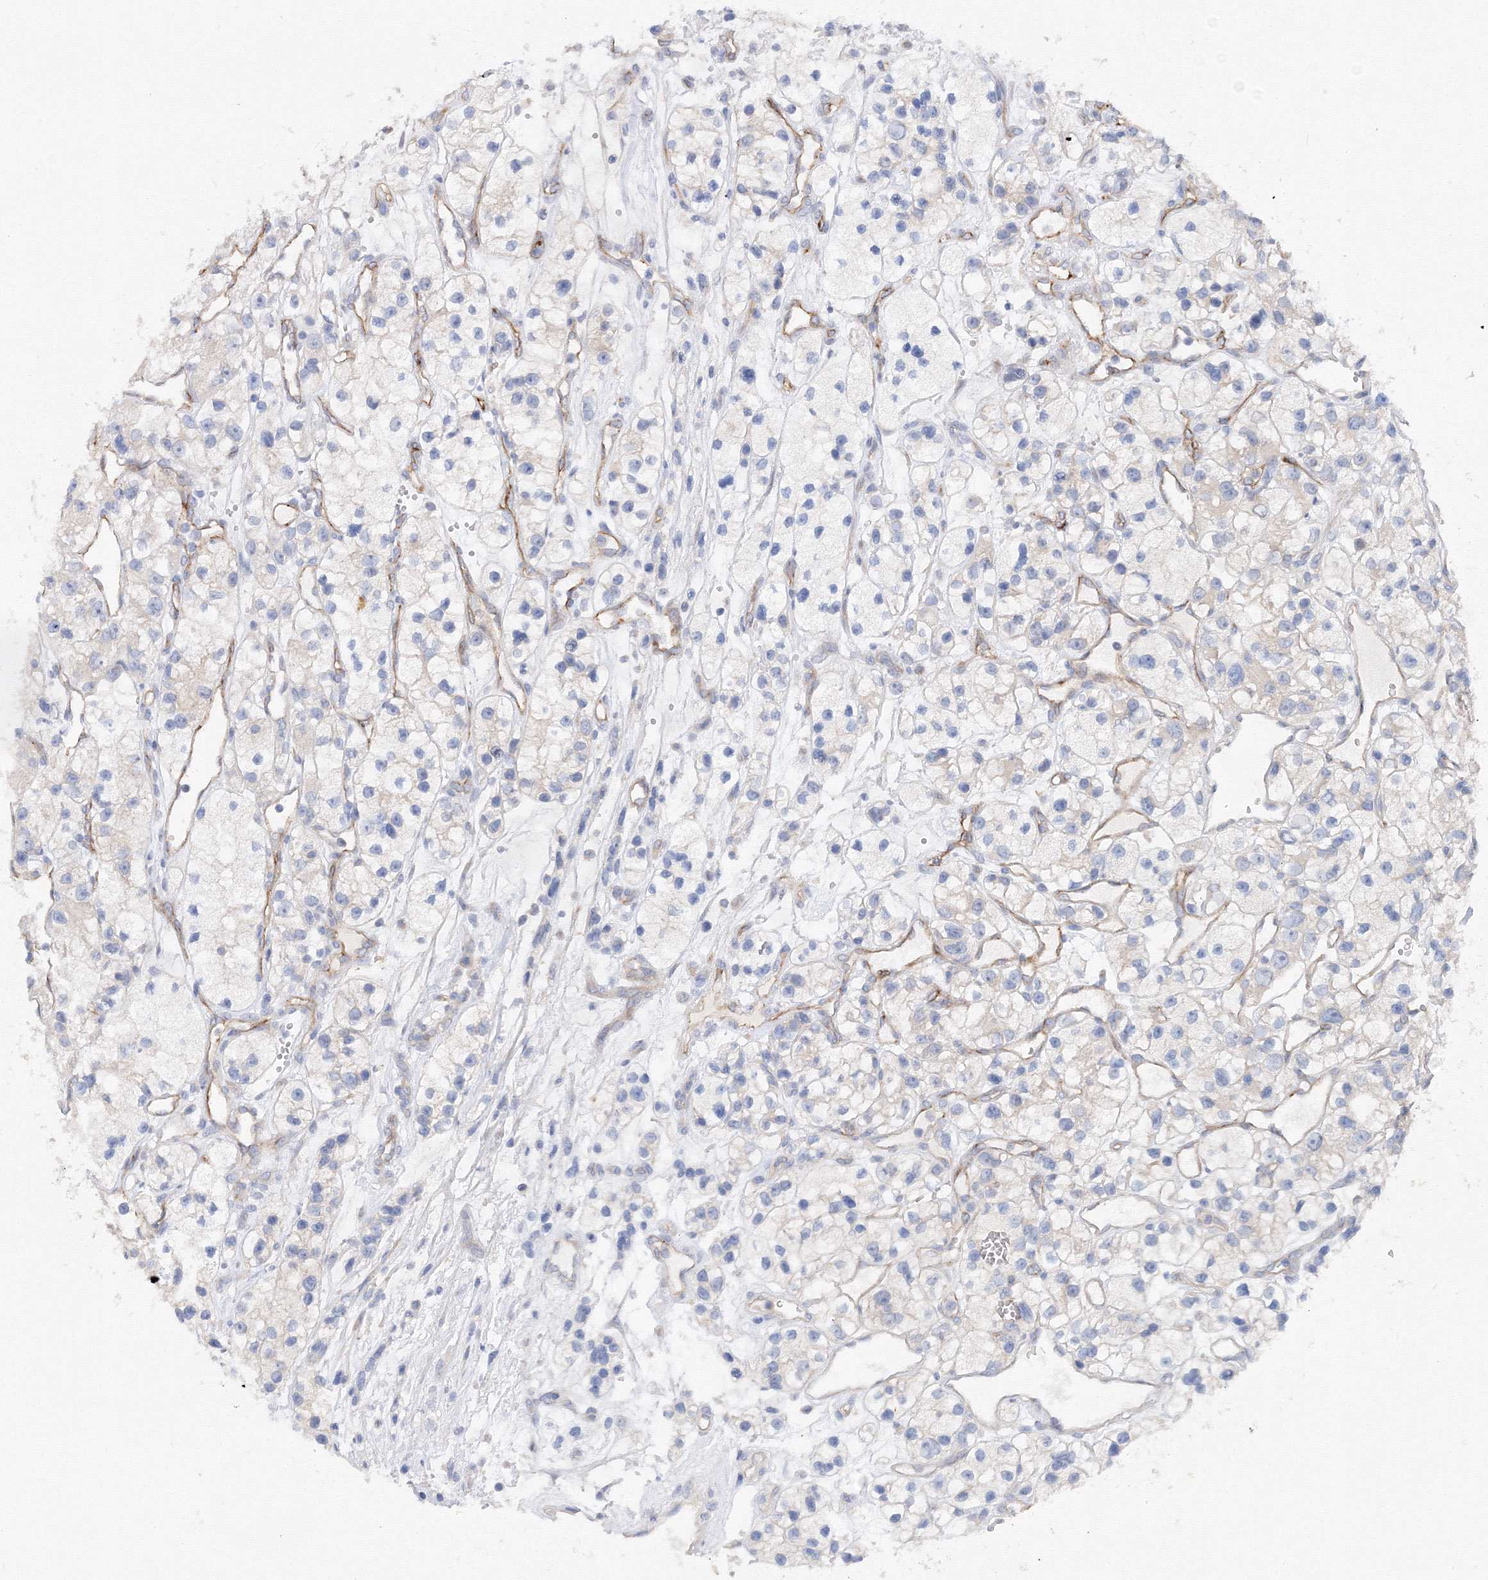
{"staining": {"intensity": "negative", "quantity": "none", "location": "none"}, "tissue": "renal cancer", "cell_type": "Tumor cells", "image_type": "cancer", "snomed": [{"axis": "morphology", "description": "Adenocarcinoma, NOS"}, {"axis": "topography", "description": "Kidney"}], "caption": "This is an immunohistochemistry histopathology image of human adenocarcinoma (renal). There is no positivity in tumor cells.", "gene": "DIS3L2", "patient": {"sex": "female", "age": 57}}